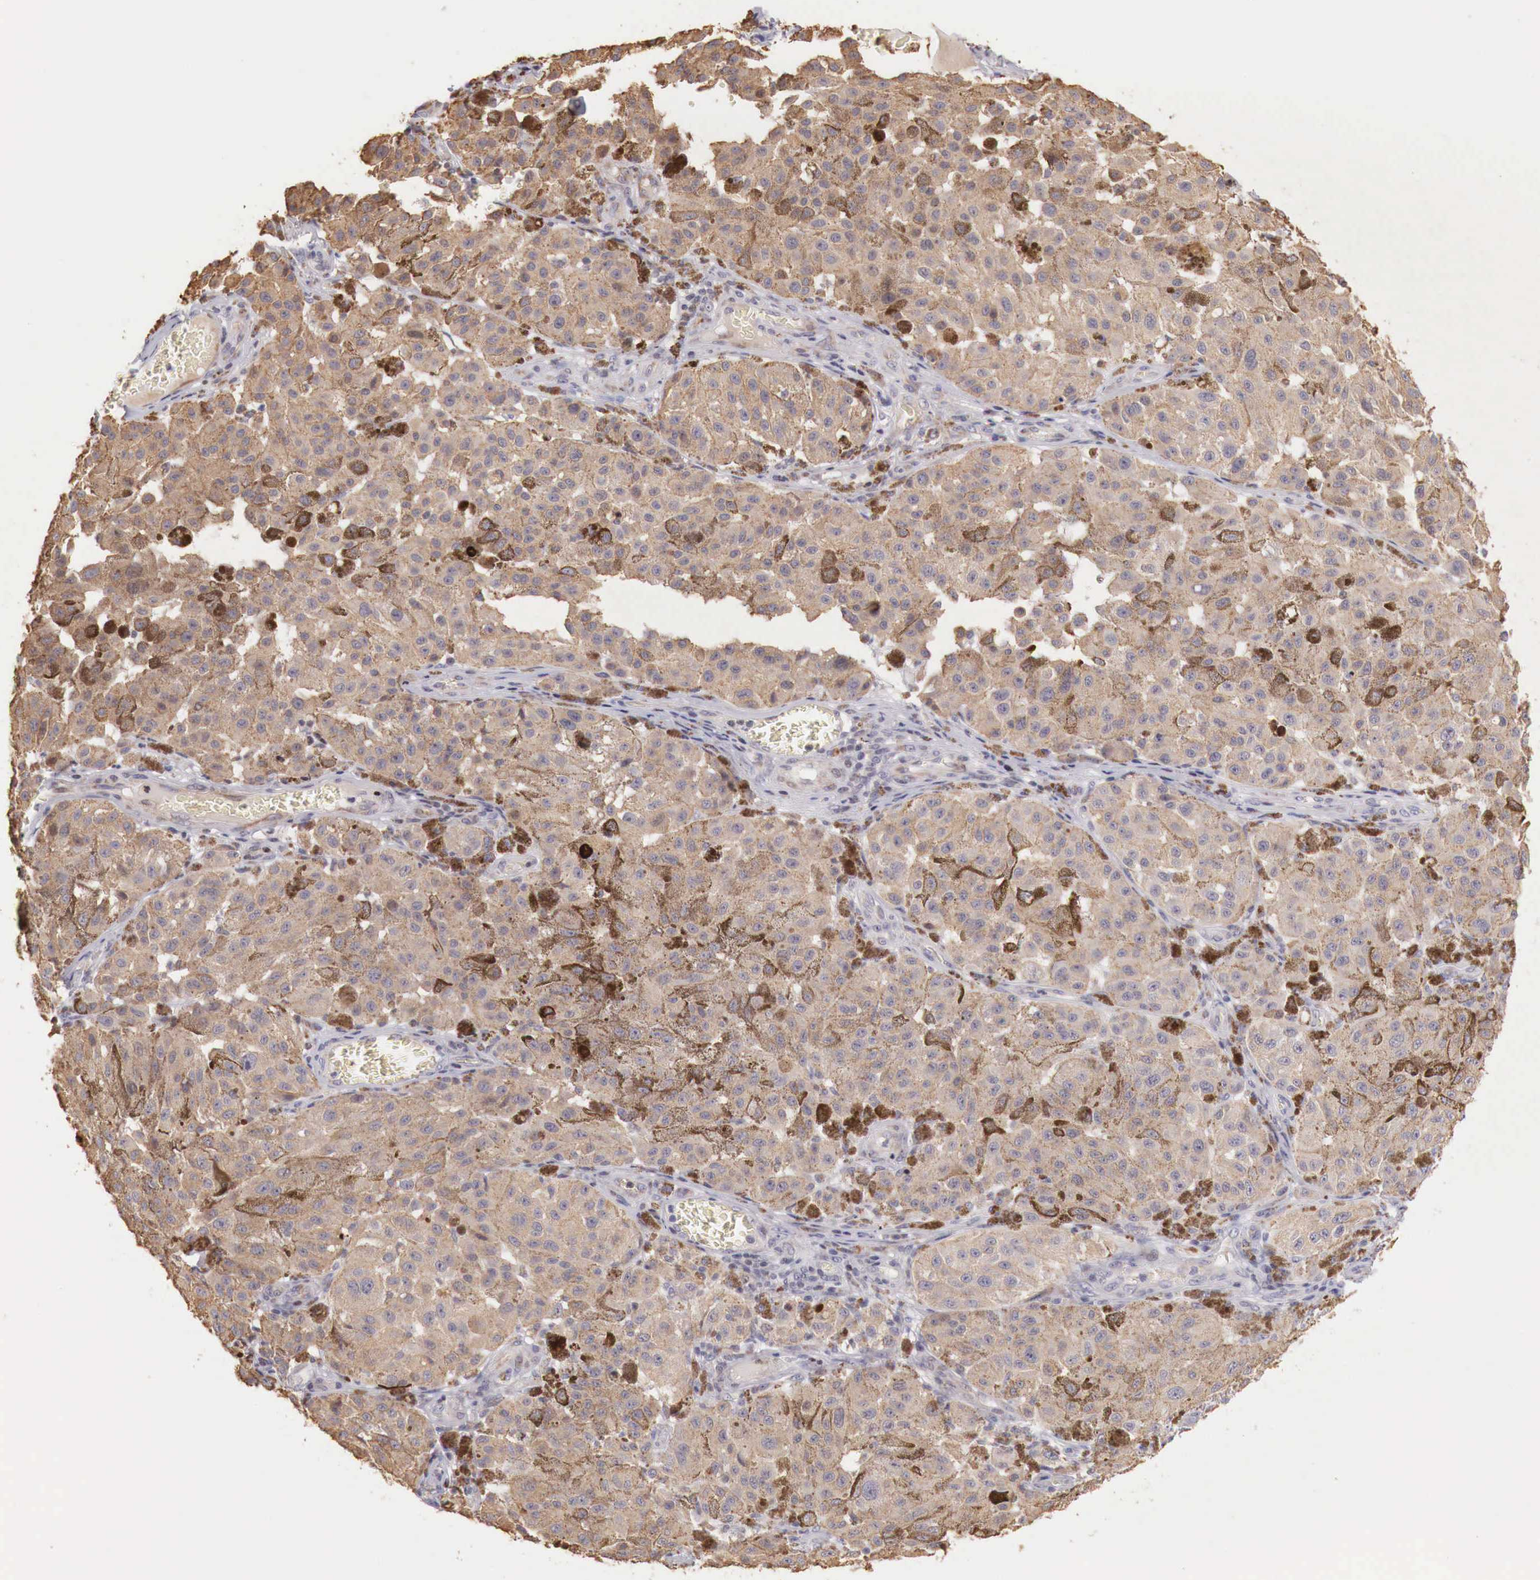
{"staining": {"intensity": "moderate", "quantity": ">75%", "location": "cytoplasmic/membranous"}, "tissue": "melanoma", "cell_type": "Tumor cells", "image_type": "cancer", "snomed": [{"axis": "morphology", "description": "Malignant melanoma, NOS"}, {"axis": "topography", "description": "Skin"}], "caption": "Tumor cells display medium levels of moderate cytoplasmic/membranous expression in about >75% of cells in malignant melanoma. The protein of interest is shown in brown color, while the nuclei are stained blue.", "gene": "CLCN5", "patient": {"sex": "female", "age": 64}}